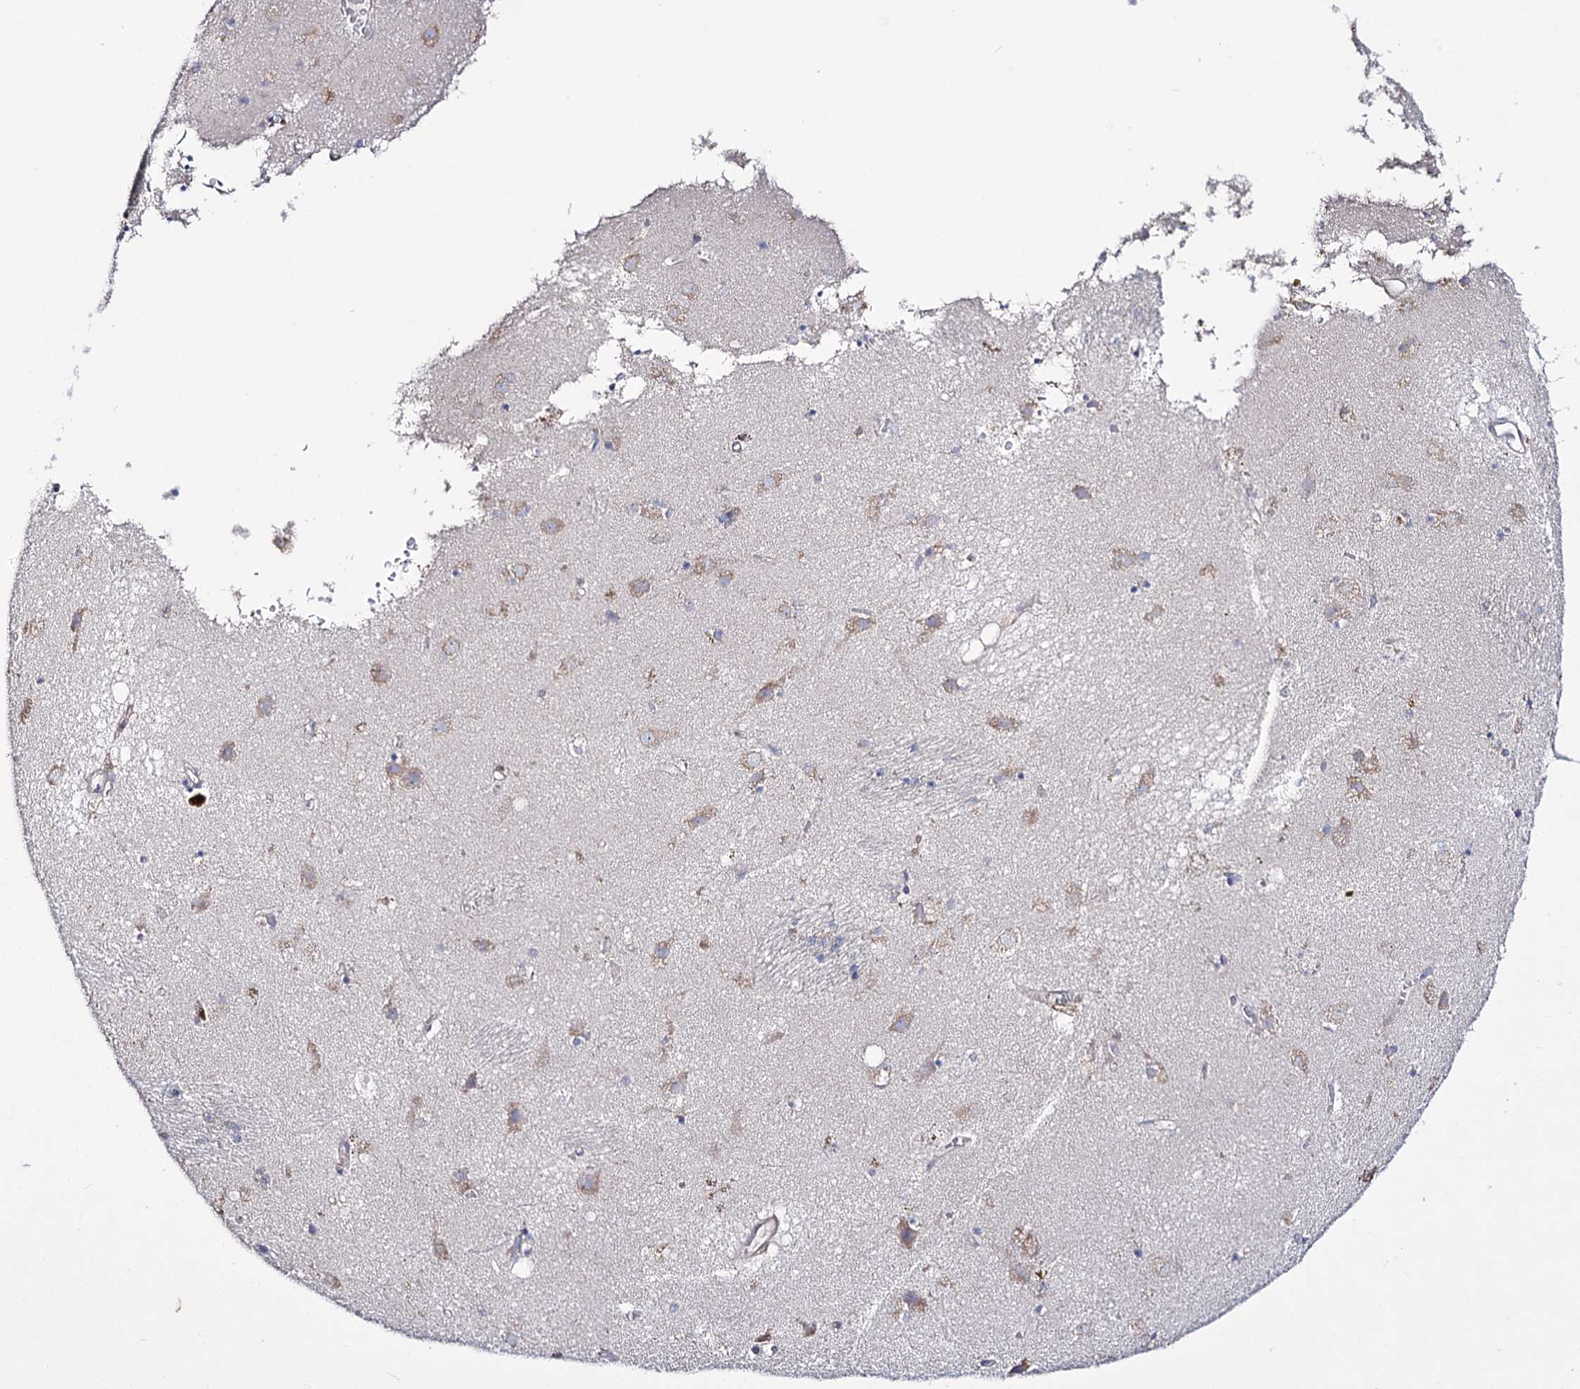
{"staining": {"intensity": "negative", "quantity": "none", "location": "none"}, "tissue": "caudate", "cell_type": "Glial cells", "image_type": "normal", "snomed": [{"axis": "morphology", "description": "Normal tissue, NOS"}, {"axis": "topography", "description": "Lateral ventricle wall"}], "caption": "Immunohistochemistry (IHC) of benign human caudate shows no positivity in glial cells.", "gene": "PTER", "patient": {"sex": "male", "age": 70}}